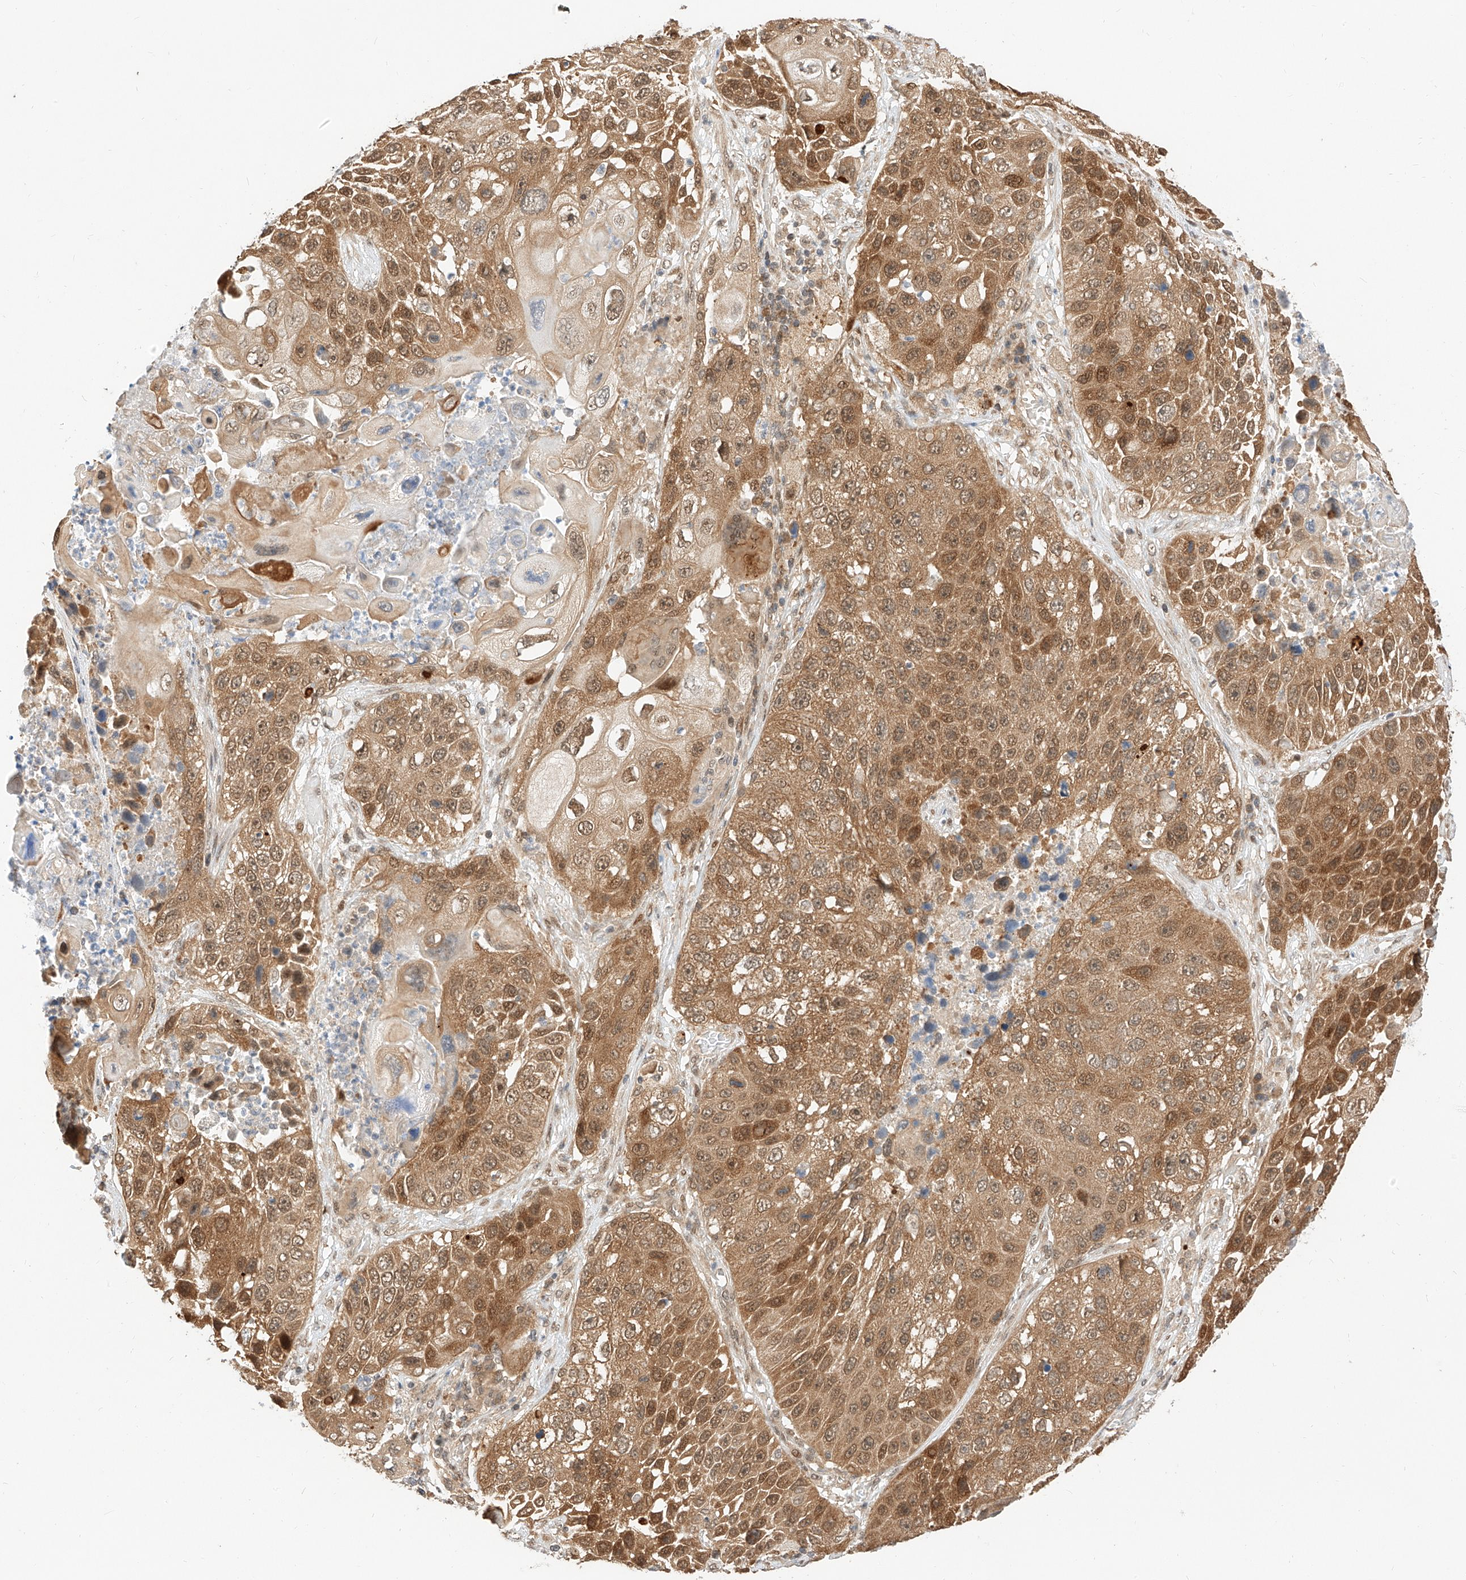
{"staining": {"intensity": "moderate", "quantity": ">75%", "location": "cytoplasmic/membranous,nuclear"}, "tissue": "lung cancer", "cell_type": "Tumor cells", "image_type": "cancer", "snomed": [{"axis": "morphology", "description": "Squamous cell carcinoma, NOS"}, {"axis": "topography", "description": "Lung"}], "caption": "Immunohistochemical staining of human squamous cell carcinoma (lung) demonstrates moderate cytoplasmic/membranous and nuclear protein staining in approximately >75% of tumor cells.", "gene": "EIF4H", "patient": {"sex": "male", "age": 61}}